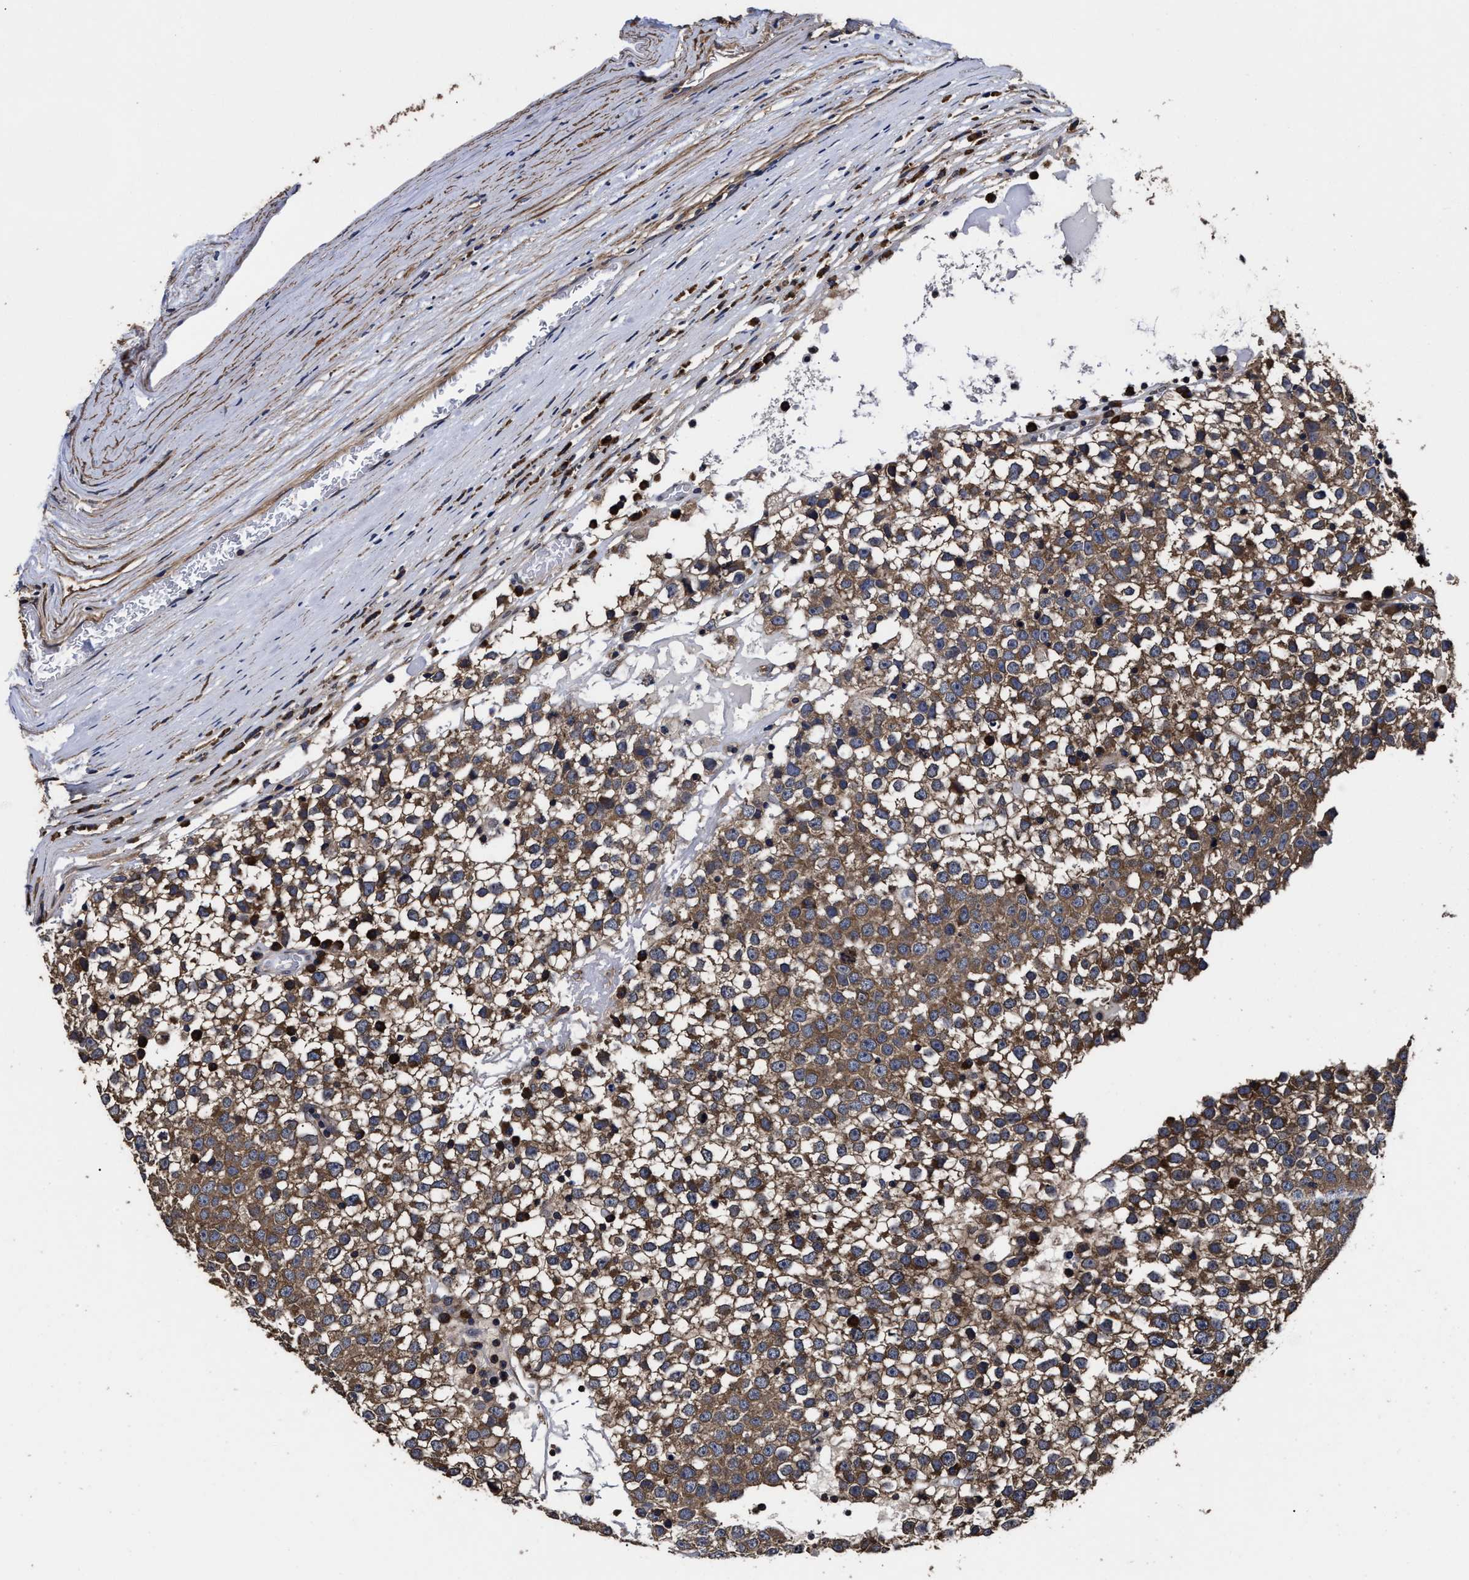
{"staining": {"intensity": "moderate", "quantity": ">75%", "location": "cytoplasmic/membranous"}, "tissue": "testis cancer", "cell_type": "Tumor cells", "image_type": "cancer", "snomed": [{"axis": "morphology", "description": "Seminoma, NOS"}, {"axis": "topography", "description": "Testis"}], "caption": "An image of human testis seminoma stained for a protein displays moderate cytoplasmic/membranous brown staining in tumor cells. The staining was performed using DAB (3,3'-diaminobenzidine), with brown indicating positive protein expression. Nuclei are stained blue with hematoxylin.", "gene": "AVEN", "patient": {"sex": "male", "age": 65}}